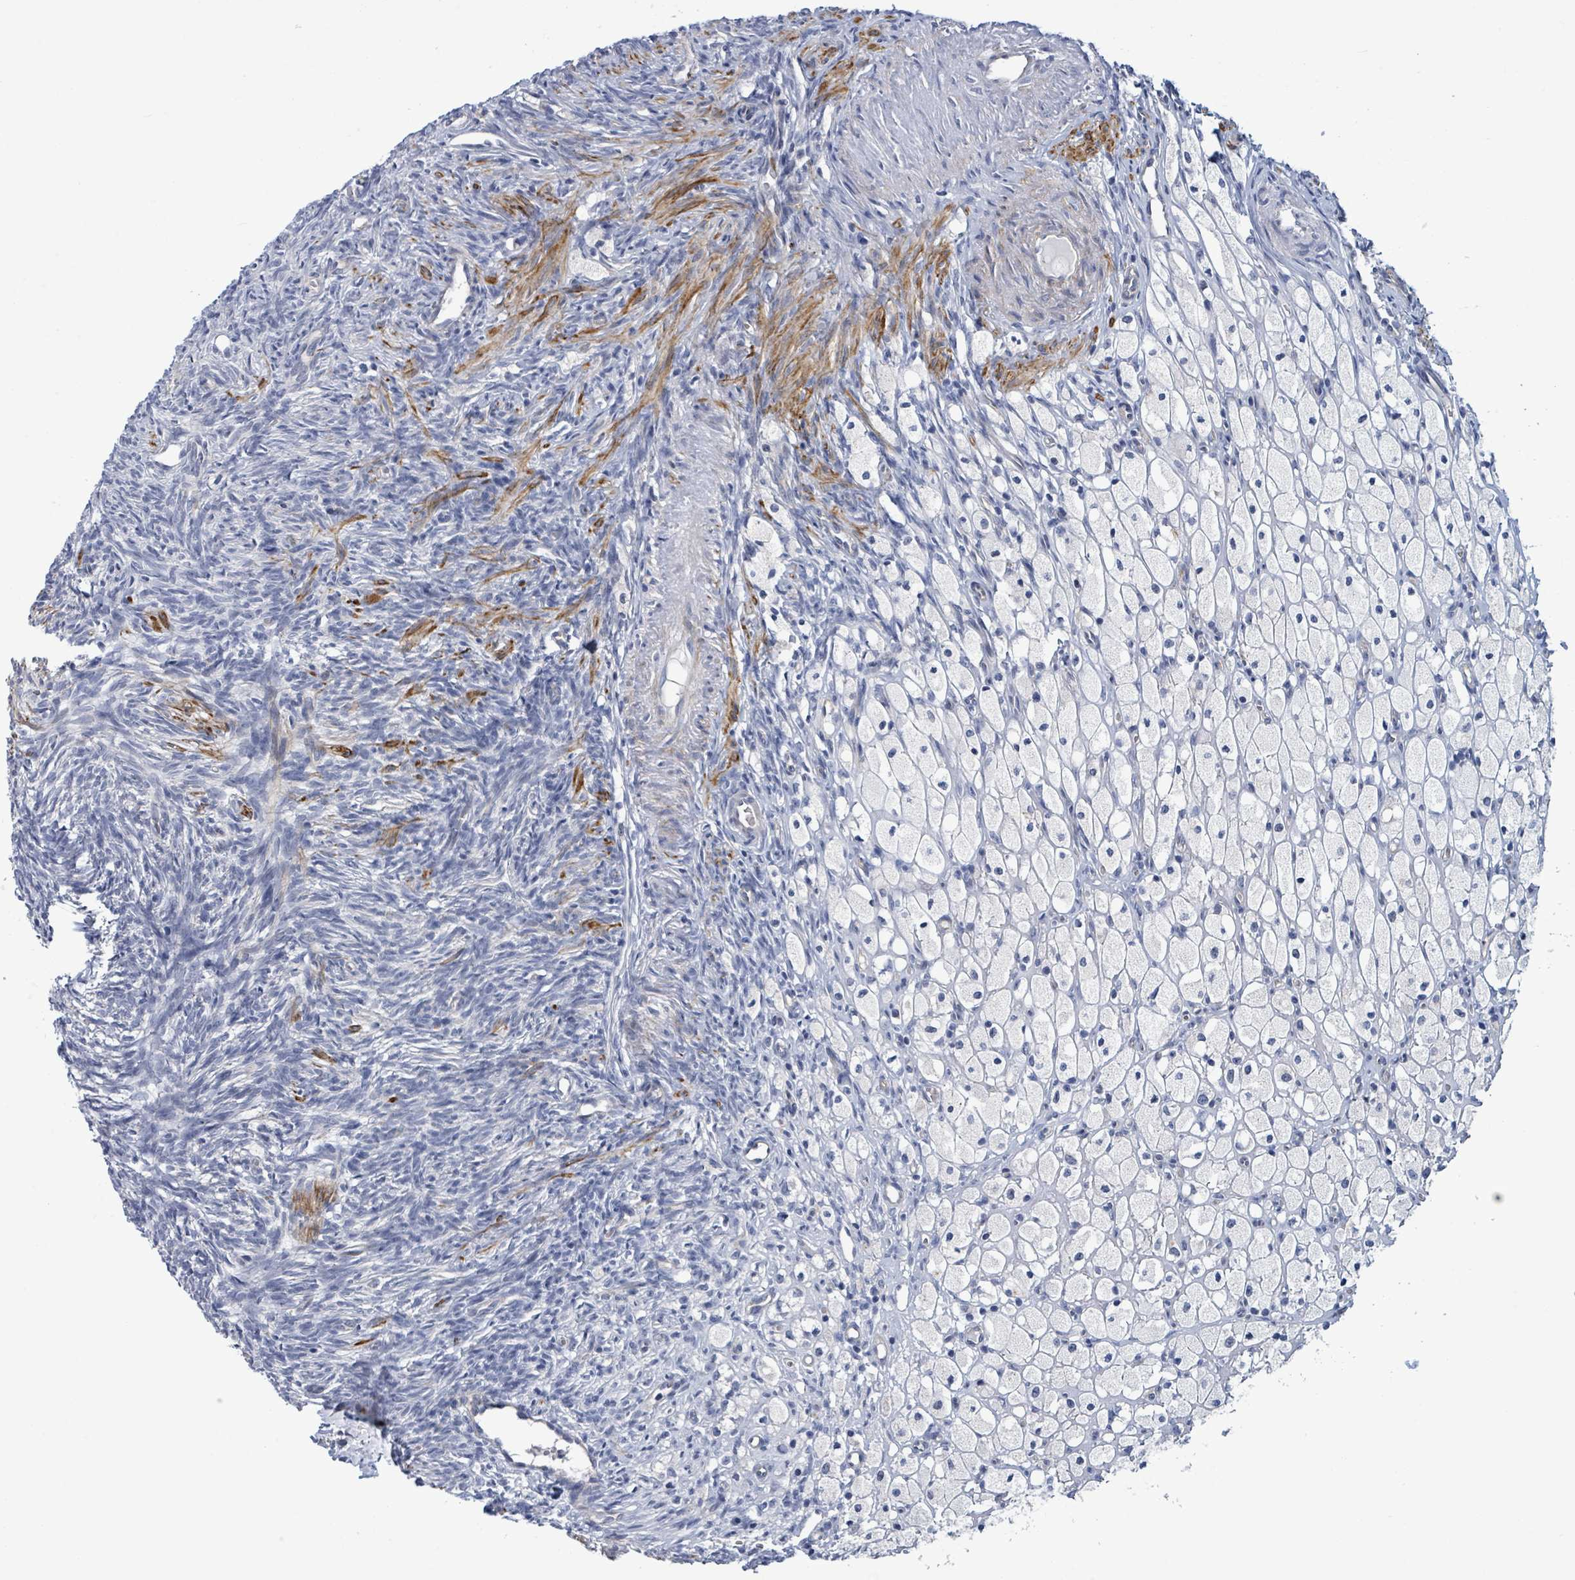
{"staining": {"intensity": "negative", "quantity": "none", "location": "none"}, "tissue": "ovary", "cell_type": "Follicle cells", "image_type": "normal", "snomed": [{"axis": "morphology", "description": "Normal tissue, NOS"}, {"axis": "topography", "description": "Ovary"}], "caption": "IHC photomicrograph of benign human ovary stained for a protein (brown), which exhibits no positivity in follicle cells.", "gene": "C9orf152", "patient": {"sex": "female", "age": 51}}